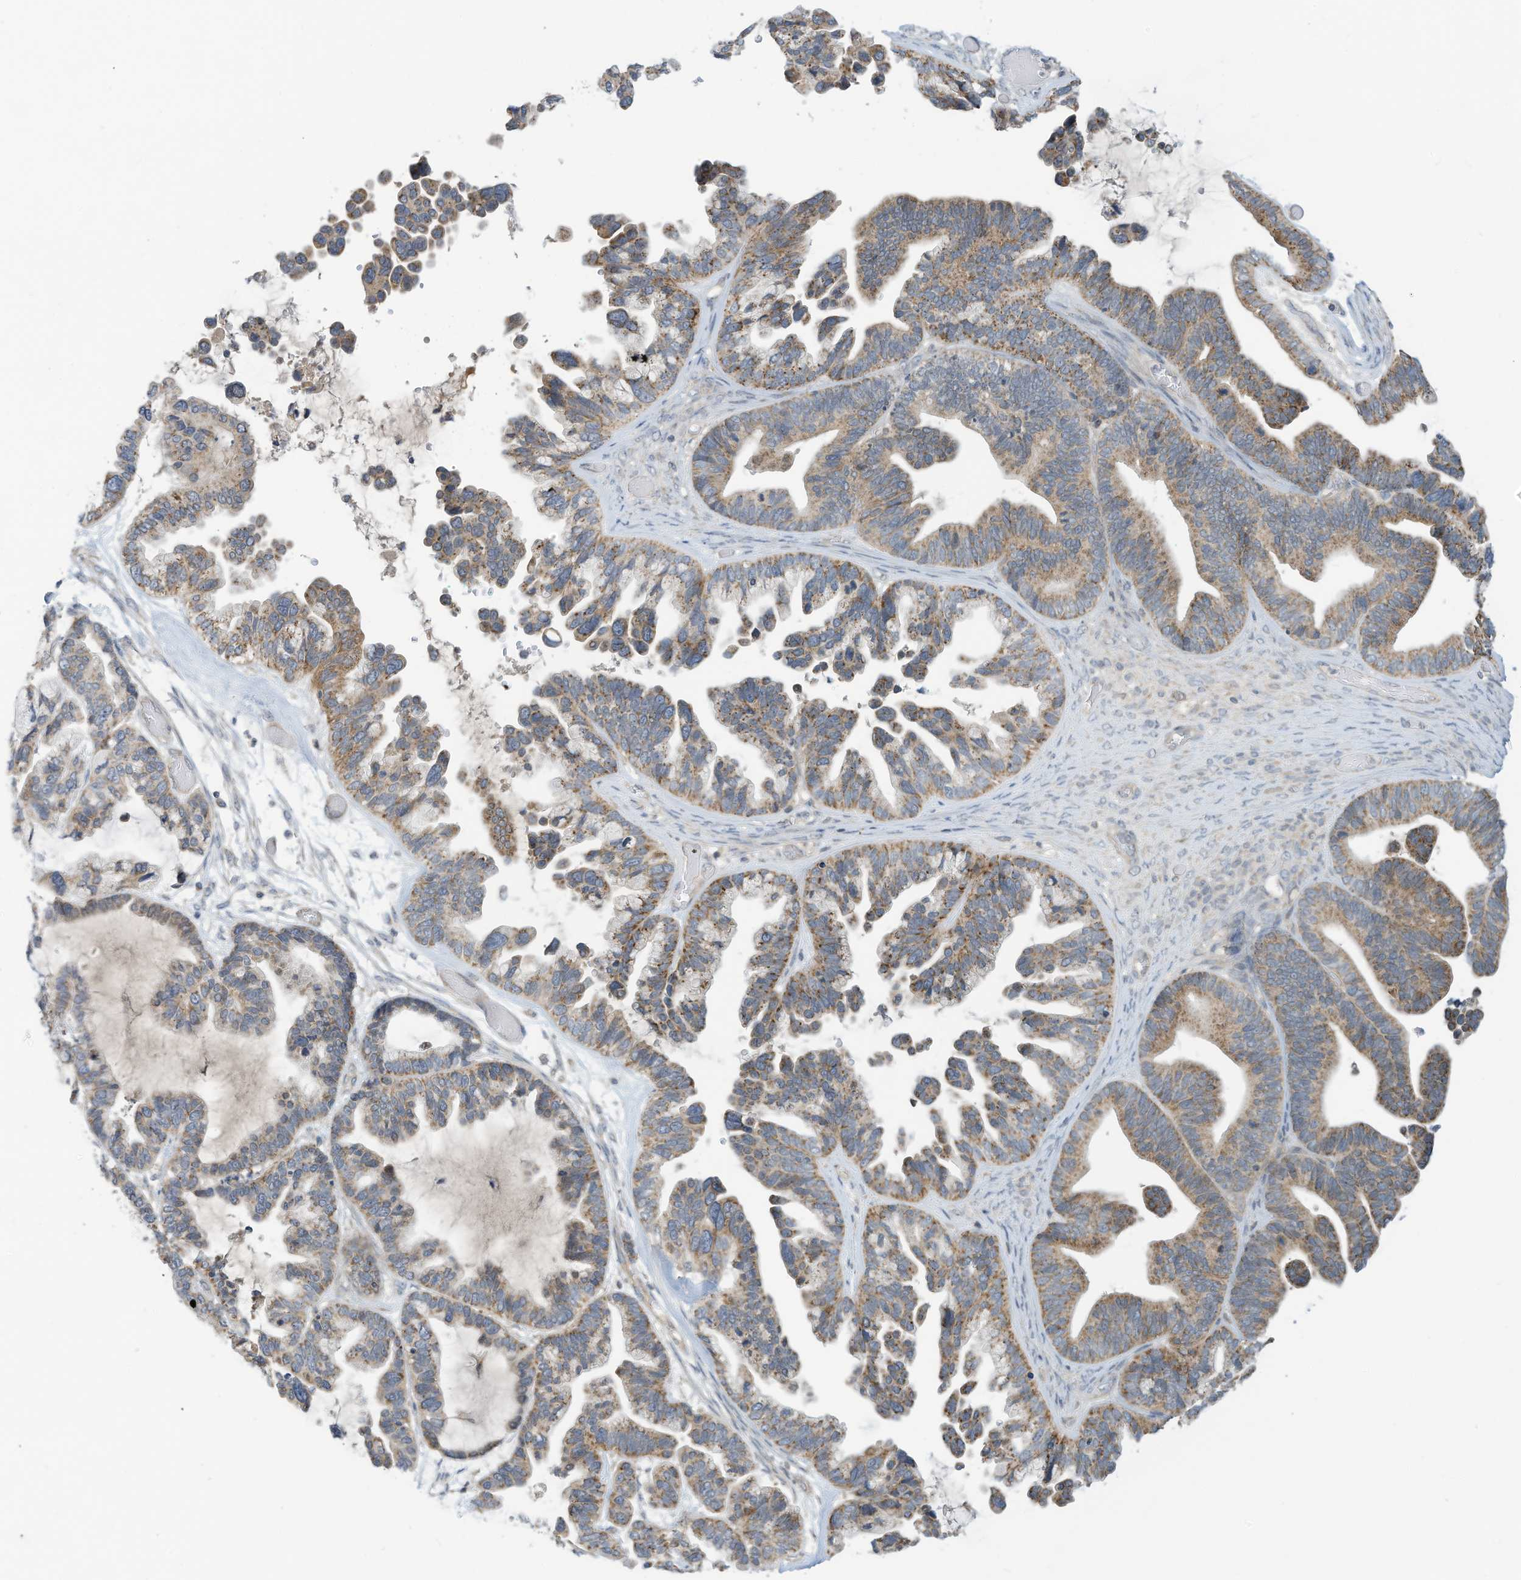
{"staining": {"intensity": "moderate", "quantity": ">75%", "location": "cytoplasmic/membranous"}, "tissue": "ovarian cancer", "cell_type": "Tumor cells", "image_type": "cancer", "snomed": [{"axis": "morphology", "description": "Cystadenocarcinoma, serous, NOS"}, {"axis": "topography", "description": "Ovary"}], "caption": "Serous cystadenocarcinoma (ovarian) was stained to show a protein in brown. There is medium levels of moderate cytoplasmic/membranous expression in approximately >75% of tumor cells.", "gene": "SCGB1D2", "patient": {"sex": "female", "age": 56}}